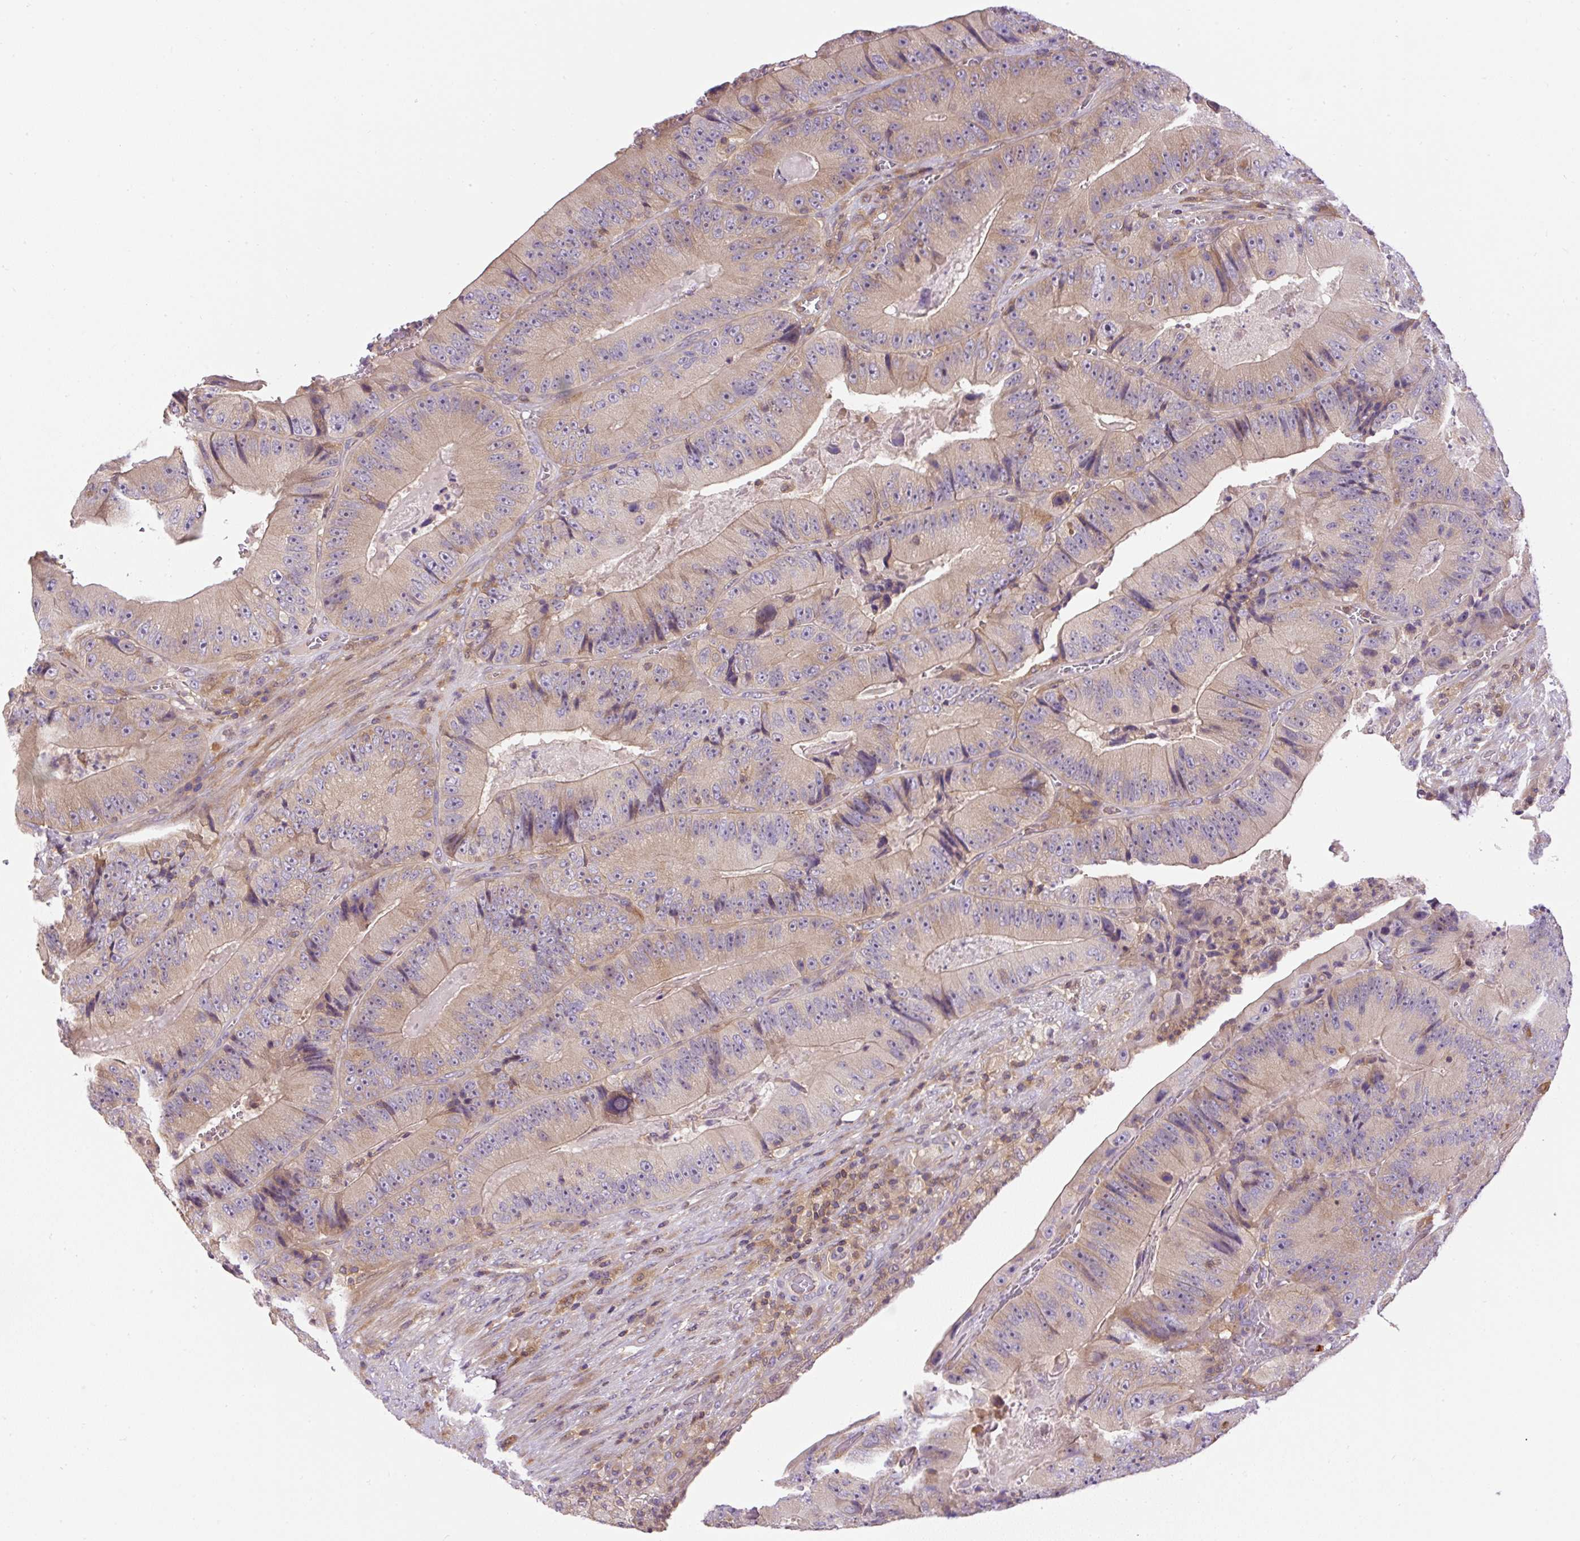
{"staining": {"intensity": "weak", "quantity": "<25%", "location": "cytoplasmic/membranous"}, "tissue": "colorectal cancer", "cell_type": "Tumor cells", "image_type": "cancer", "snomed": [{"axis": "morphology", "description": "Adenocarcinoma, NOS"}, {"axis": "topography", "description": "Colon"}], "caption": "Image shows no protein expression in tumor cells of adenocarcinoma (colorectal) tissue.", "gene": "CCDC28A", "patient": {"sex": "female", "age": 86}}